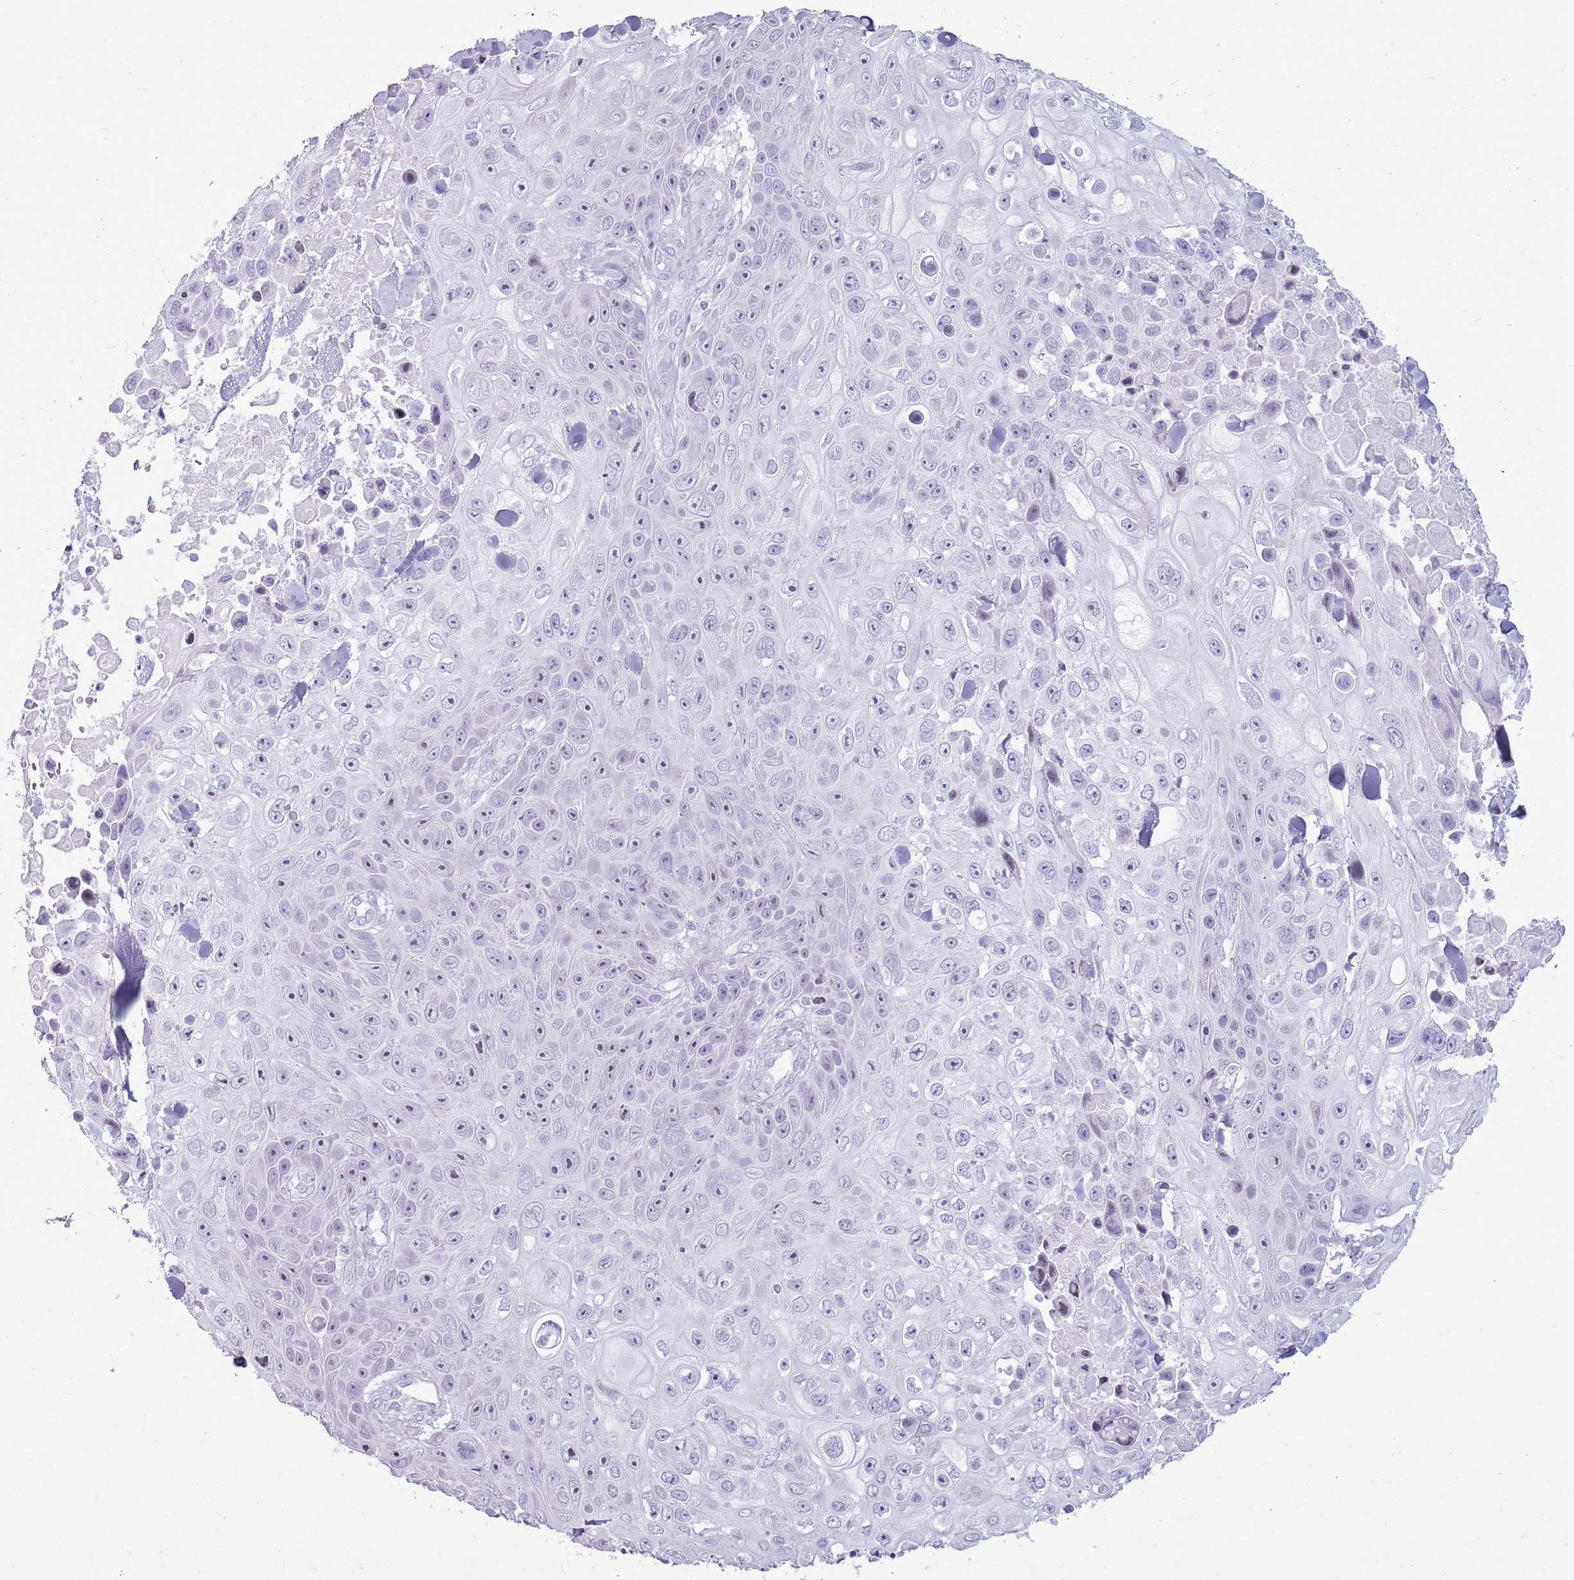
{"staining": {"intensity": "negative", "quantity": "none", "location": "none"}, "tissue": "skin cancer", "cell_type": "Tumor cells", "image_type": "cancer", "snomed": [{"axis": "morphology", "description": "Squamous cell carcinoma, NOS"}, {"axis": "topography", "description": "Skin"}], "caption": "The immunohistochemistry (IHC) photomicrograph has no significant staining in tumor cells of squamous cell carcinoma (skin) tissue. Nuclei are stained in blue.", "gene": "ASIP", "patient": {"sex": "male", "age": 82}}